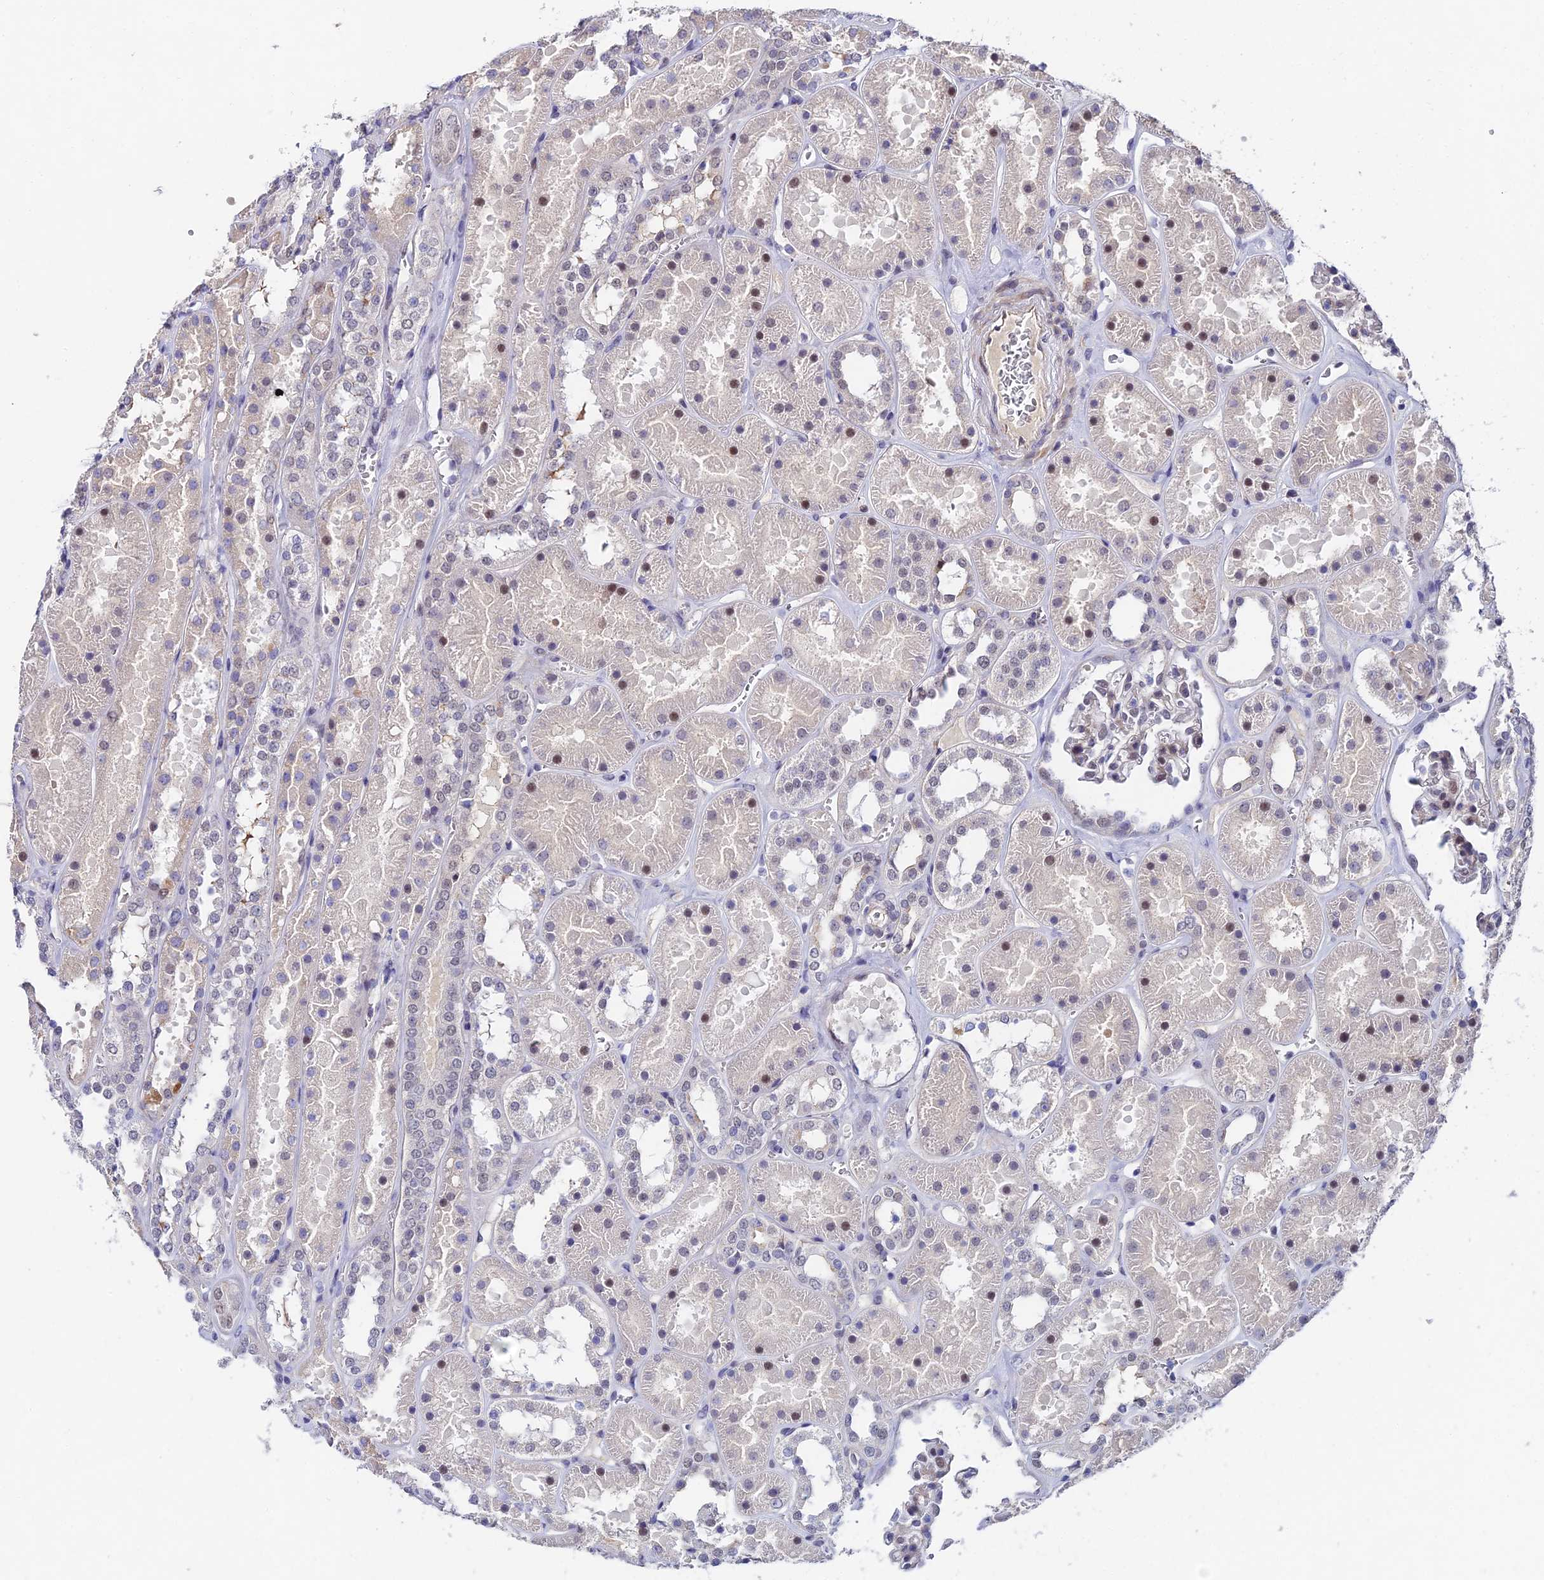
{"staining": {"intensity": "weak", "quantity": "<25%", "location": "nuclear"}, "tissue": "kidney", "cell_type": "Cells in glomeruli", "image_type": "normal", "snomed": [{"axis": "morphology", "description": "Normal tissue, NOS"}, {"axis": "topography", "description": "Kidney"}], "caption": "DAB immunohistochemical staining of benign human kidney exhibits no significant staining in cells in glomeruli. Nuclei are stained in blue.", "gene": "TRIM24", "patient": {"sex": "female", "age": 41}}